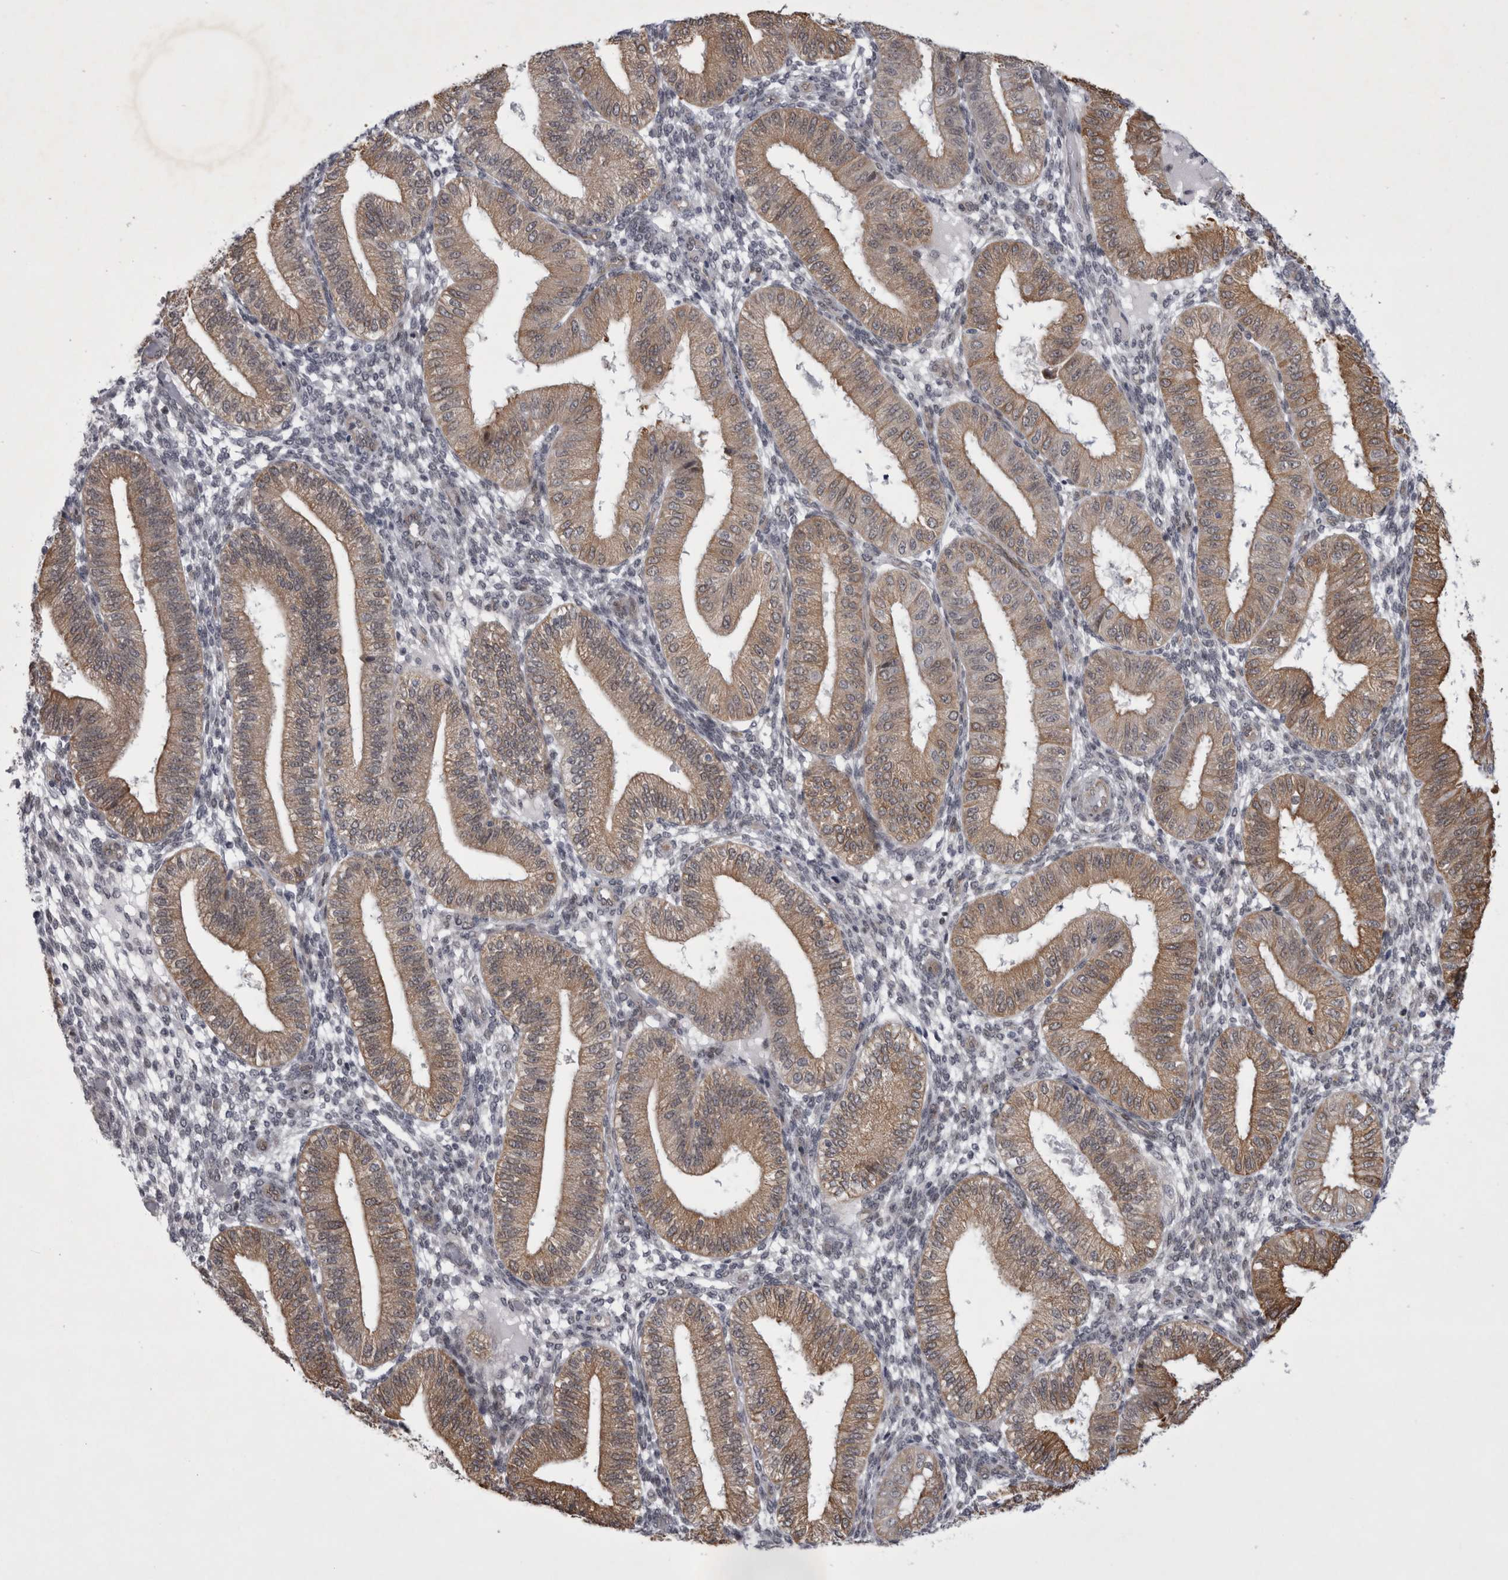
{"staining": {"intensity": "negative", "quantity": "none", "location": "none"}, "tissue": "endometrium", "cell_type": "Cells in endometrial stroma", "image_type": "normal", "snomed": [{"axis": "morphology", "description": "Normal tissue, NOS"}, {"axis": "topography", "description": "Endometrium"}], "caption": "A high-resolution histopathology image shows immunohistochemistry (IHC) staining of unremarkable endometrium, which exhibits no significant staining in cells in endometrial stroma. (Immunohistochemistry (ihc), brightfield microscopy, high magnification).", "gene": "PARP11", "patient": {"sex": "female", "age": 39}}